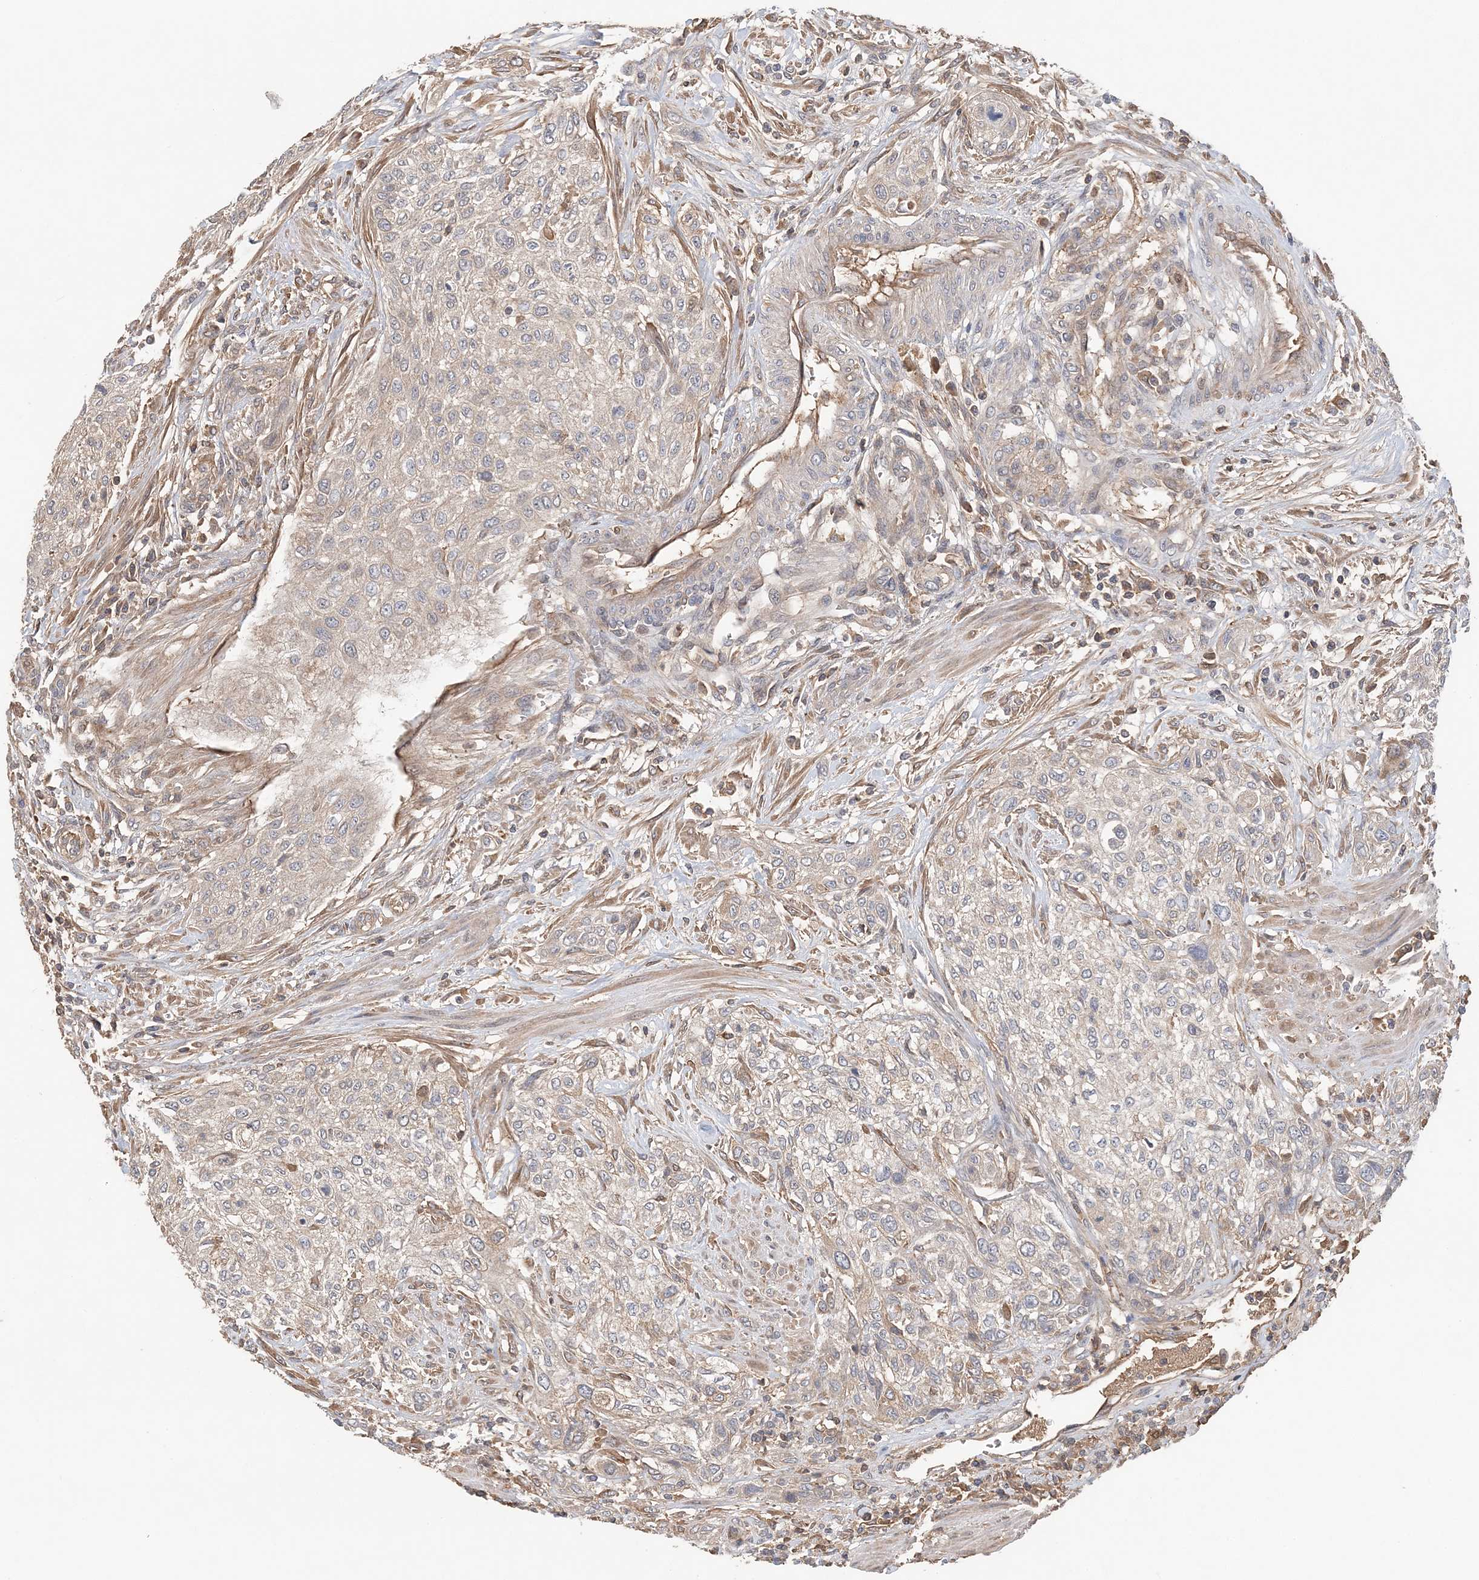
{"staining": {"intensity": "negative", "quantity": "none", "location": "none"}, "tissue": "urothelial cancer", "cell_type": "Tumor cells", "image_type": "cancer", "snomed": [{"axis": "morphology", "description": "Urothelial carcinoma, High grade"}, {"axis": "topography", "description": "Urinary bladder"}], "caption": "Human urothelial carcinoma (high-grade) stained for a protein using immunohistochemistry shows no positivity in tumor cells.", "gene": "SYCP3", "patient": {"sex": "male", "age": 35}}